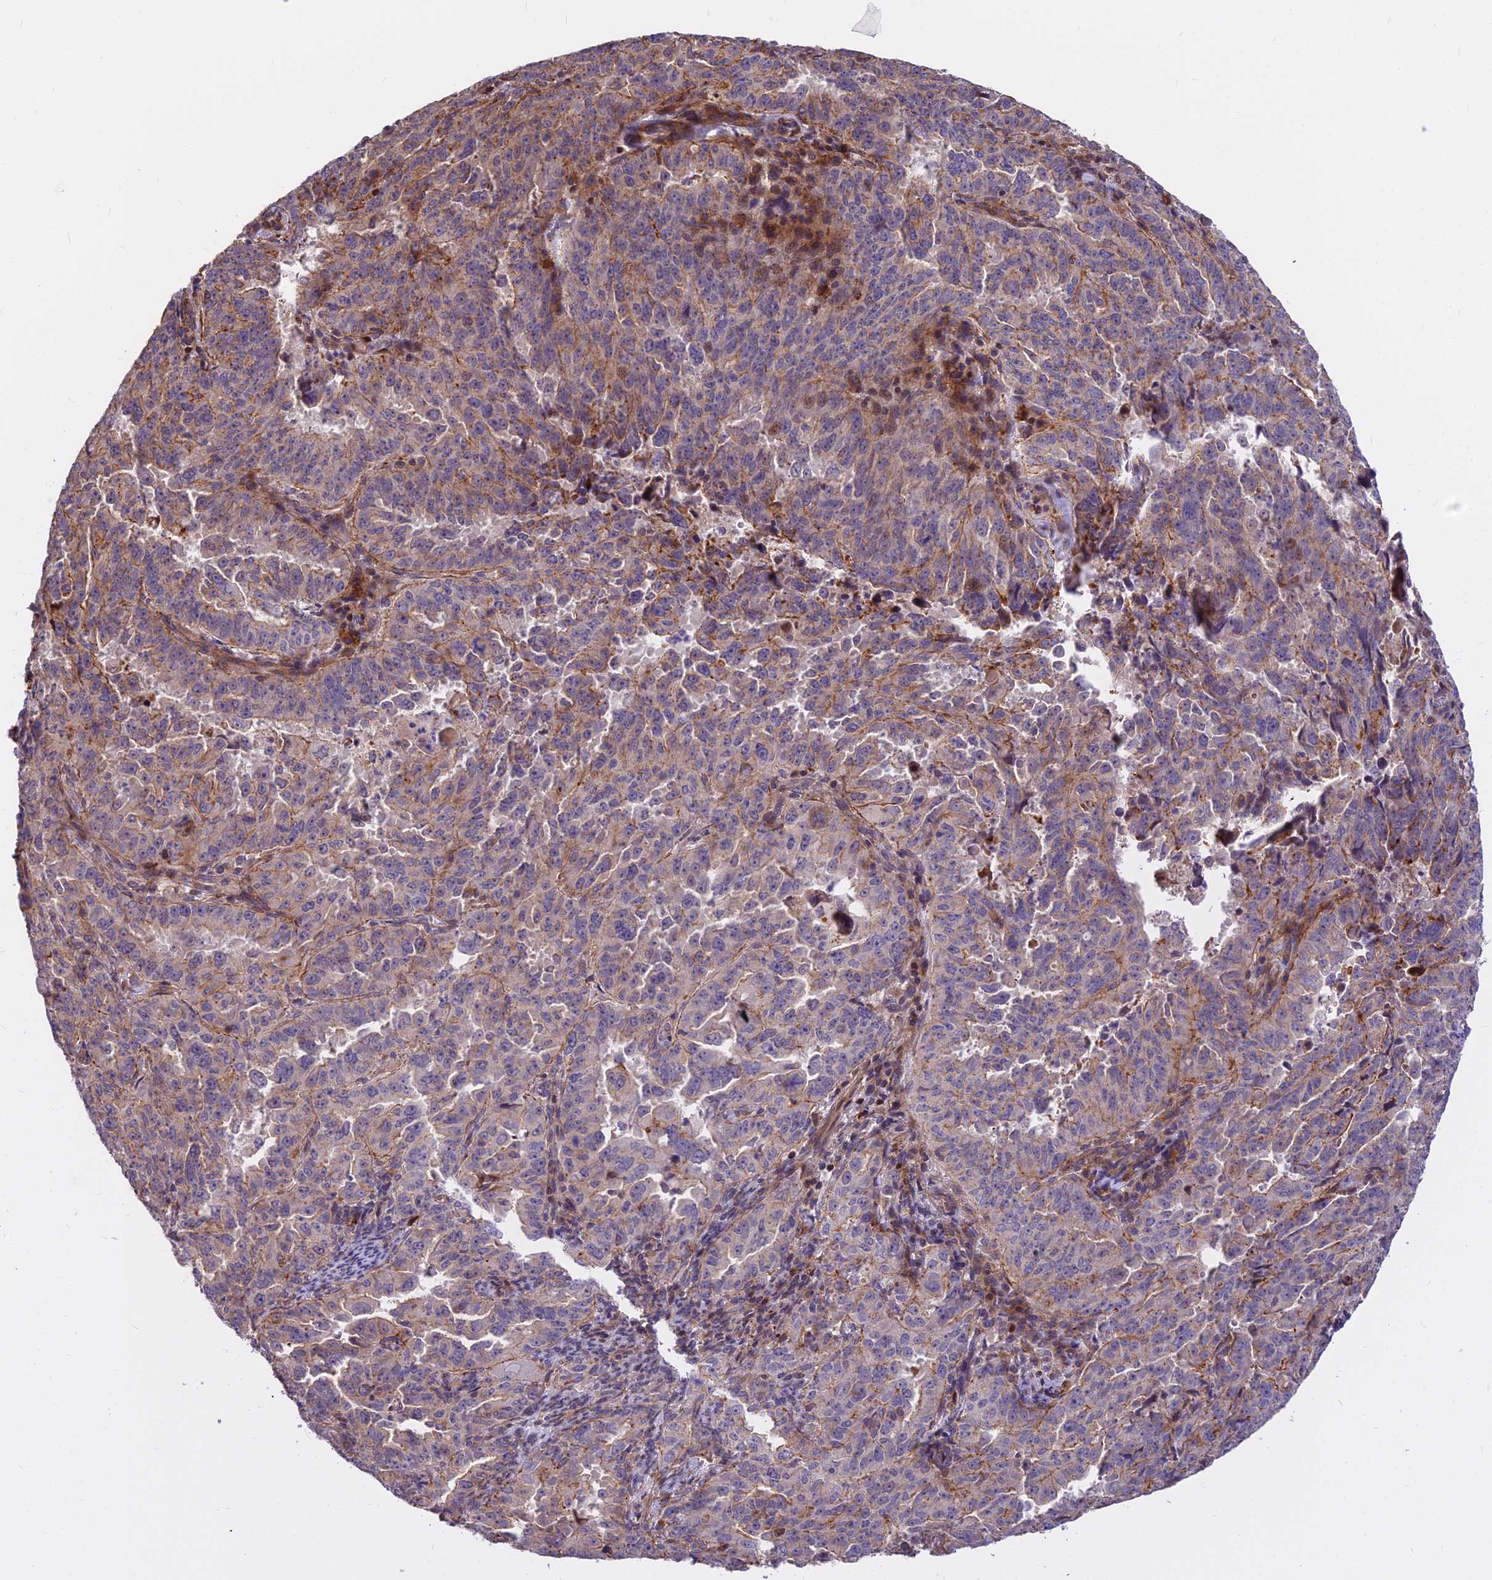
{"staining": {"intensity": "weak", "quantity": "25%-75%", "location": "cytoplasmic/membranous"}, "tissue": "endometrial cancer", "cell_type": "Tumor cells", "image_type": "cancer", "snomed": [{"axis": "morphology", "description": "Adenocarcinoma, NOS"}, {"axis": "topography", "description": "Endometrium"}], "caption": "This is a histology image of immunohistochemistry staining of endometrial cancer, which shows weak positivity in the cytoplasmic/membranous of tumor cells.", "gene": "GLYATL3", "patient": {"sex": "female", "age": 65}}